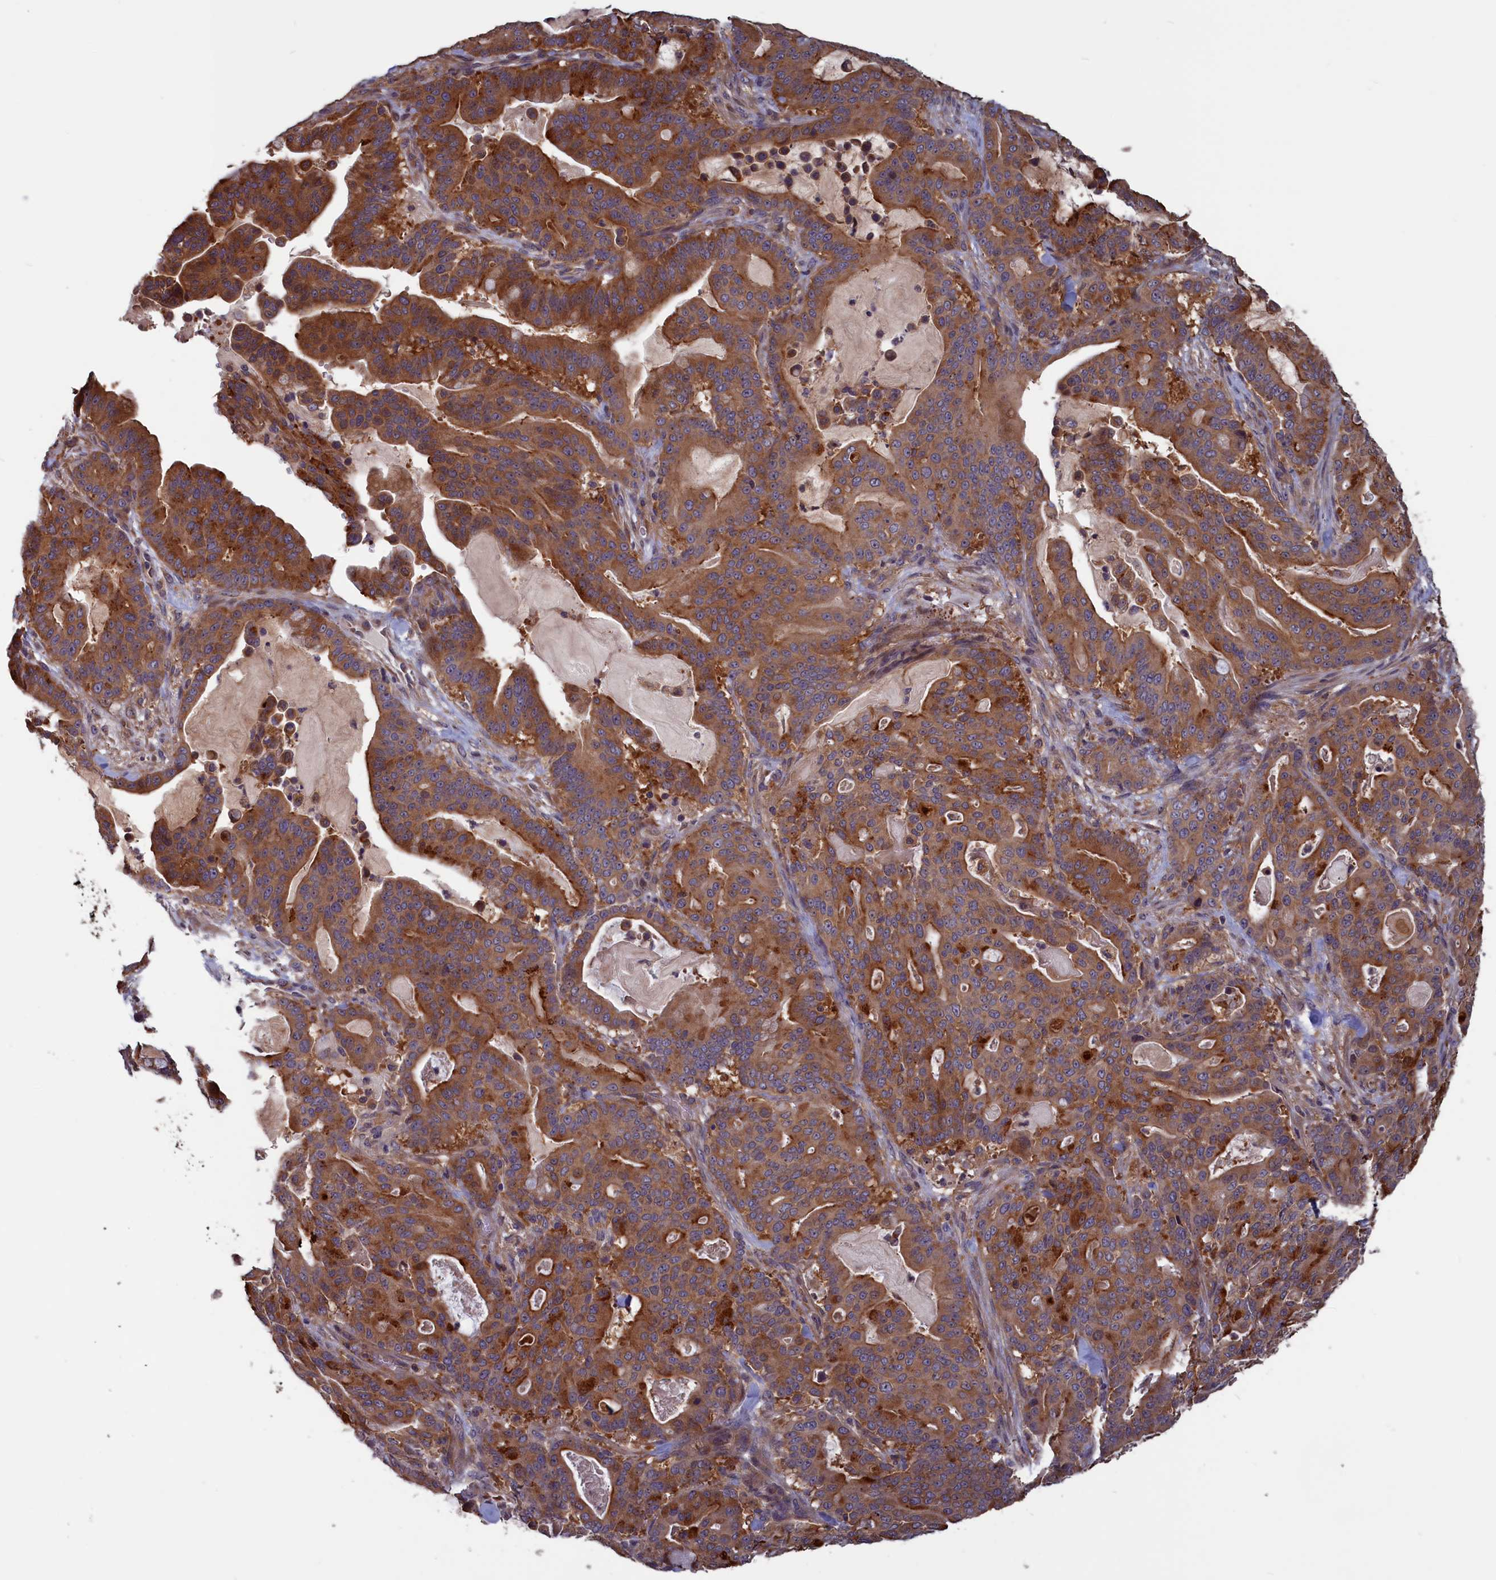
{"staining": {"intensity": "moderate", "quantity": ">75%", "location": "cytoplasmic/membranous"}, "tissue": "pancreatic cancer", "cell_type": "Tumor cells", "image_type": "cancer", "snomed": [{"axis": "morphology", "description": "Adenocarcinoma, NOS"}, {"axis": "topography", "description": "Pancreas"}], "caption": "High-magnification brightfield microscopy of adenocarcinoma (pancreatic) stained with DAB (brown) and counterstained with hematoxylin (blue). tumor cells exhibit moderate cytoplasmic/membranous positivity is present in approximately>75% of cells. The protein is shown in brown color, while the nuclei are stained blue.", "gene": "CACTIN", "patient": {"sex": "male", "age": 63}}